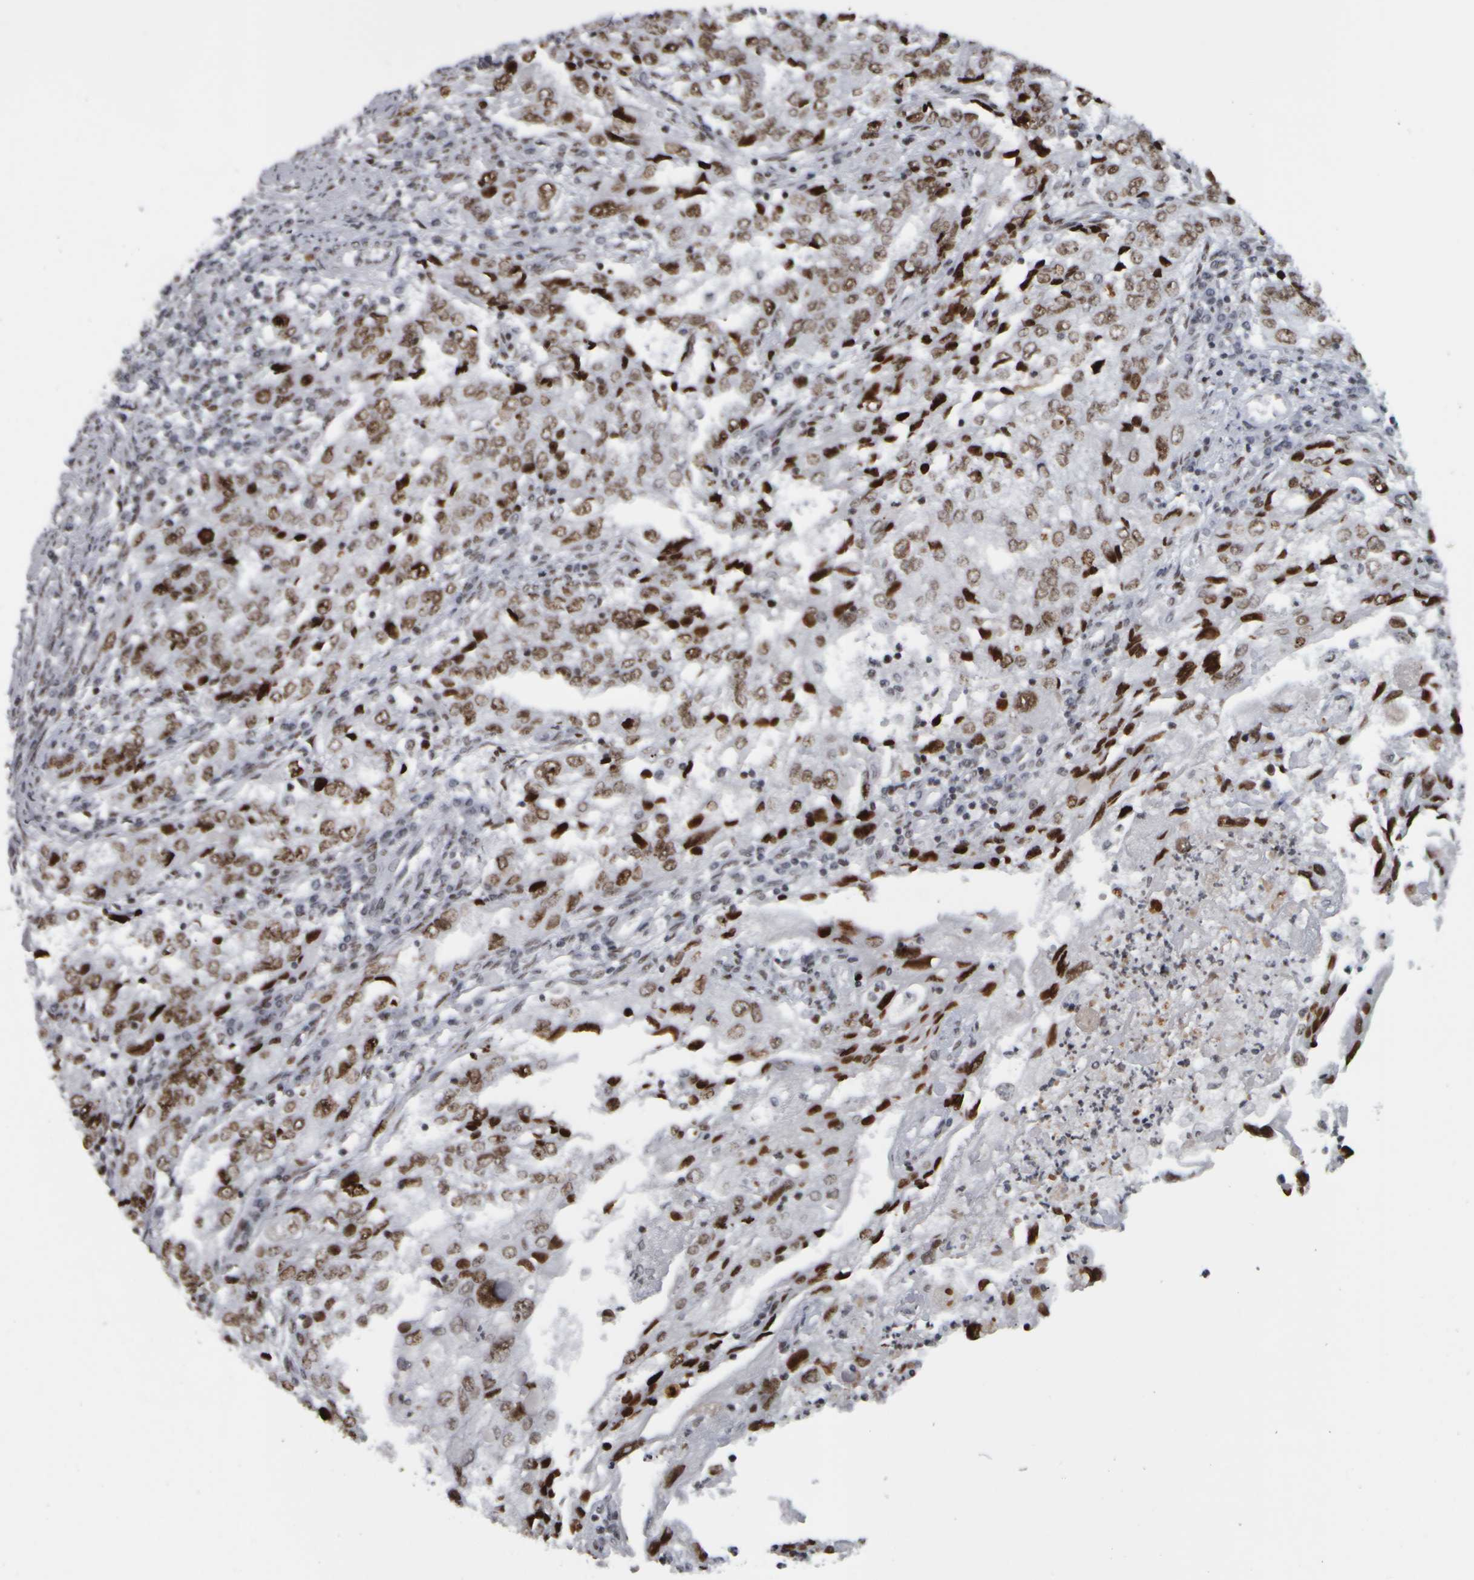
{"staining": {"intensity": "moderate", "quantity": ">75%", "location": "nuclear"}, "tissue": "endometrial cancer", "cell_type": "Tumor cells", "image_type": "cancer", "snomed": [{"axis": "morphology", "description": "Adenocarcinoma, NOS"}, {"axis": "topography", "description": "Endometrium"}], "caption": "A brown stain highlights moderate nuclear staining of a protein in endometrial cancer tumor cells.", "gene": "TOP2B", "patient": {"sex": "female", "age": 49}}